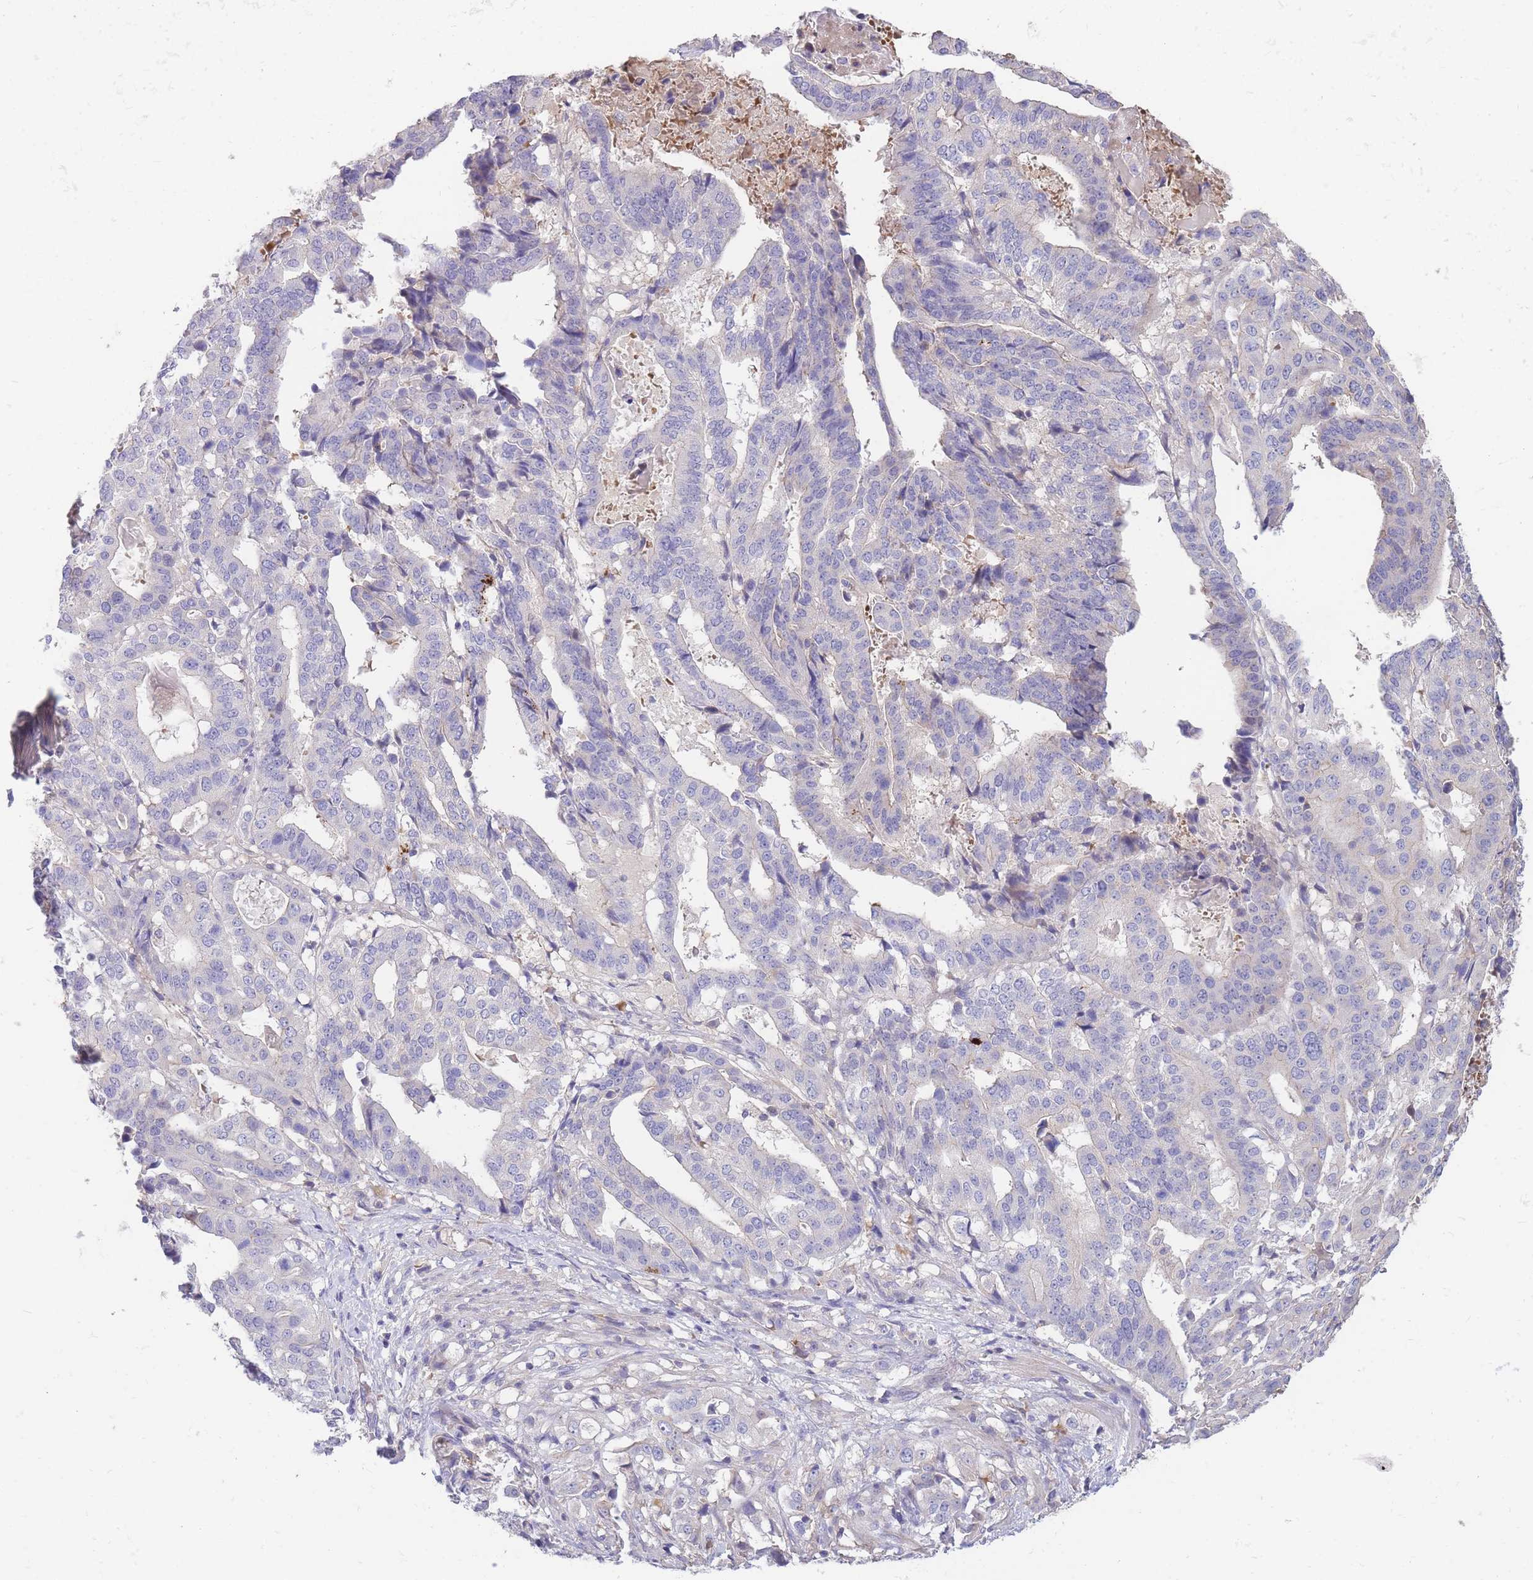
{"staining": {"intensity": "negative", "quantity": "none", "location": "none"}, "tissue": "stomach cancer", "cell_type": "Tumor cells", "image_type": "cancer", "snomed": [{"axis": "morphology", "description": "Adenocarcinoma, NOS"}, {"axis": "topography", "description": "Stomach"}], "caption": "Stomach cancer (adenocarcinoma) was stained to show a protein in brown. There is no significant expression in tumor cells. (DAB (3,3'-diaminobenzidine) immunohistochemistry (IHC), high magnification).", "gene": "OR5T1", "patient": {"sex": "male", "age": 48}}